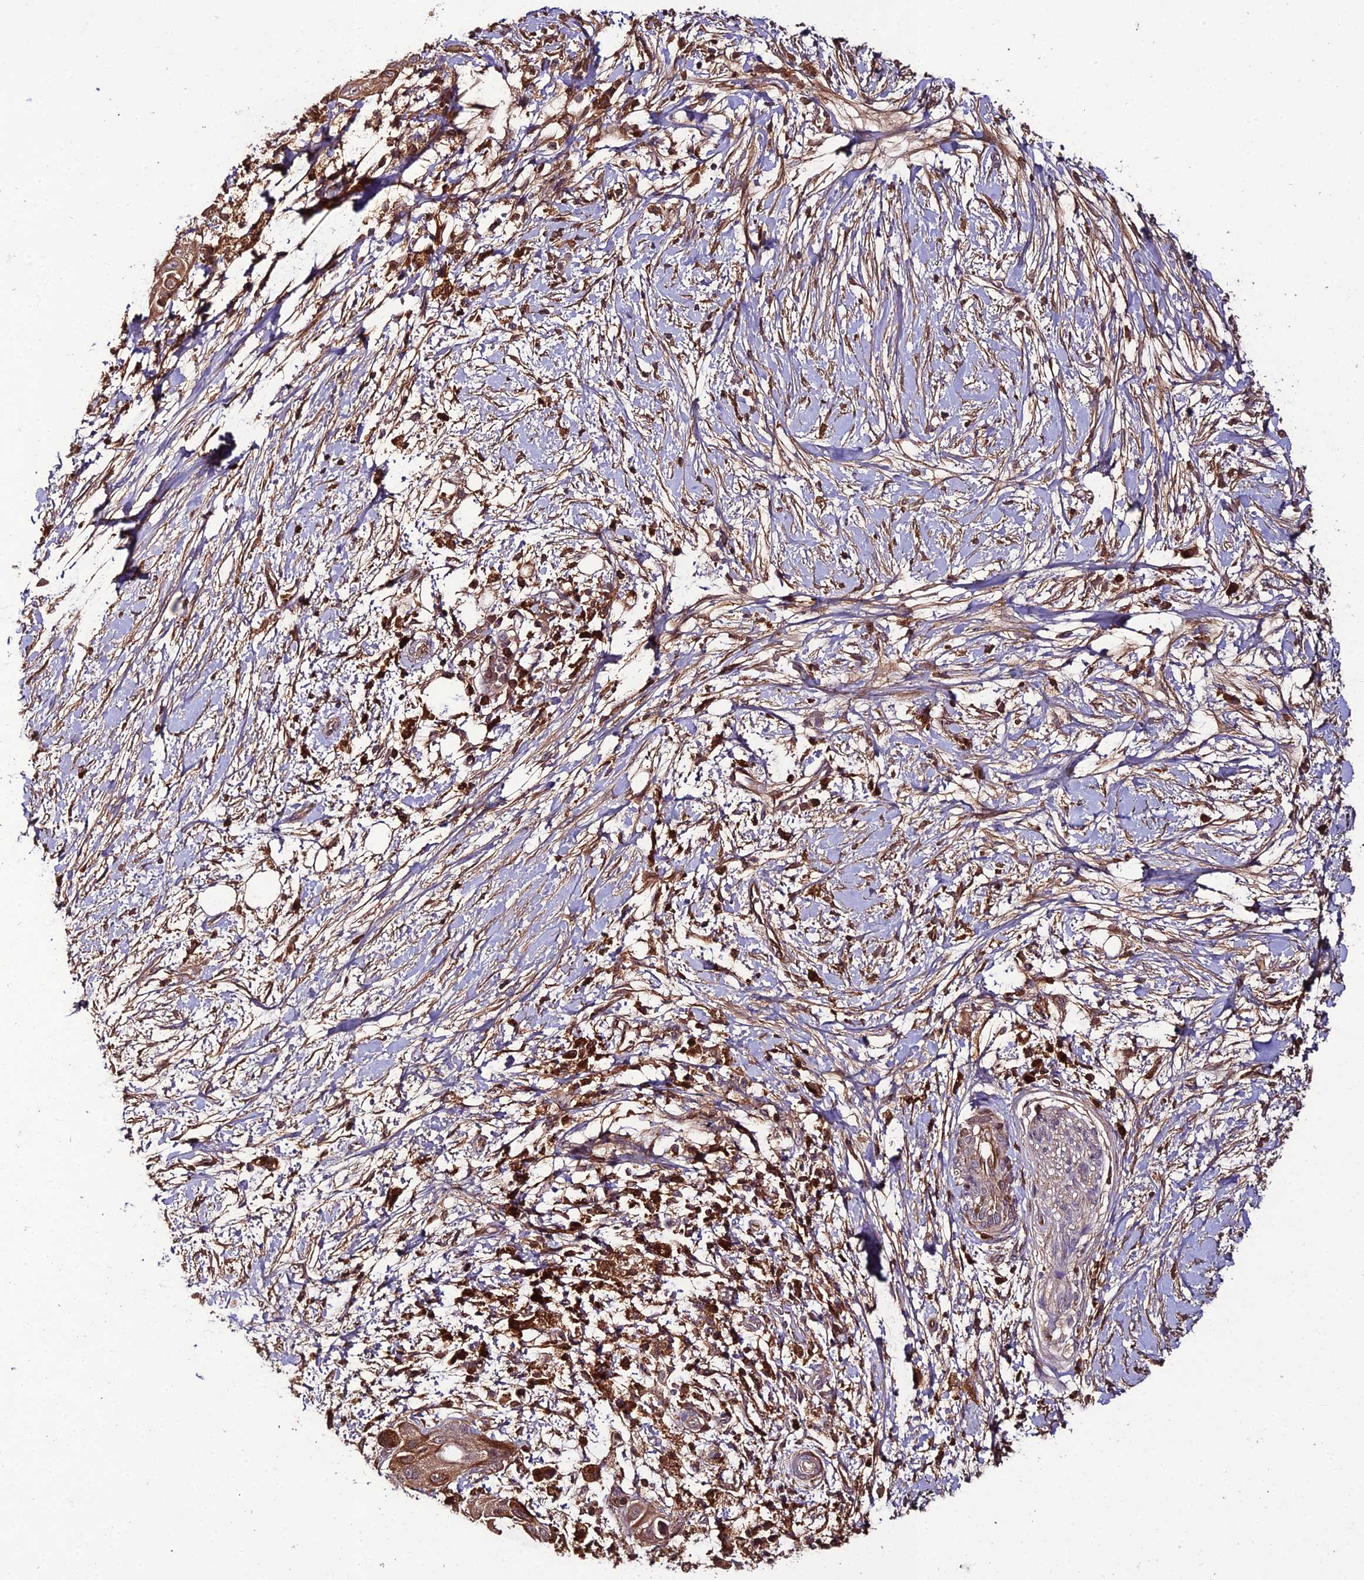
{"staining": {"intensity": "moderate", "quantity": ">75%", "location": "cytoplasmic/membranous"}, "tissue": "pancreatic cancer", "cell_type": "Tumor cells", "image_type": "cancer", "snomed": [{"axis": "morphology", "description": "Adenocarcinoma, NOS"}, {"axis": "topography", "description": "Pancreas"}], "caption": "IHC staining of pancreatic adenocarcinoma, which reveals medium levels of moderate cytoplasmic/membranous expression in approximately >75% of tumor cells indicating moderate cytoplasmic/membranous protein positivity. The staining was performed using DAB (3,3'-diaminobenzidine) (brown) for protein detection and nuclei were counterstained in hematoxylin (blue).", "gene": "KCTD16", "patient": {"sex": "male", "age": 68}}